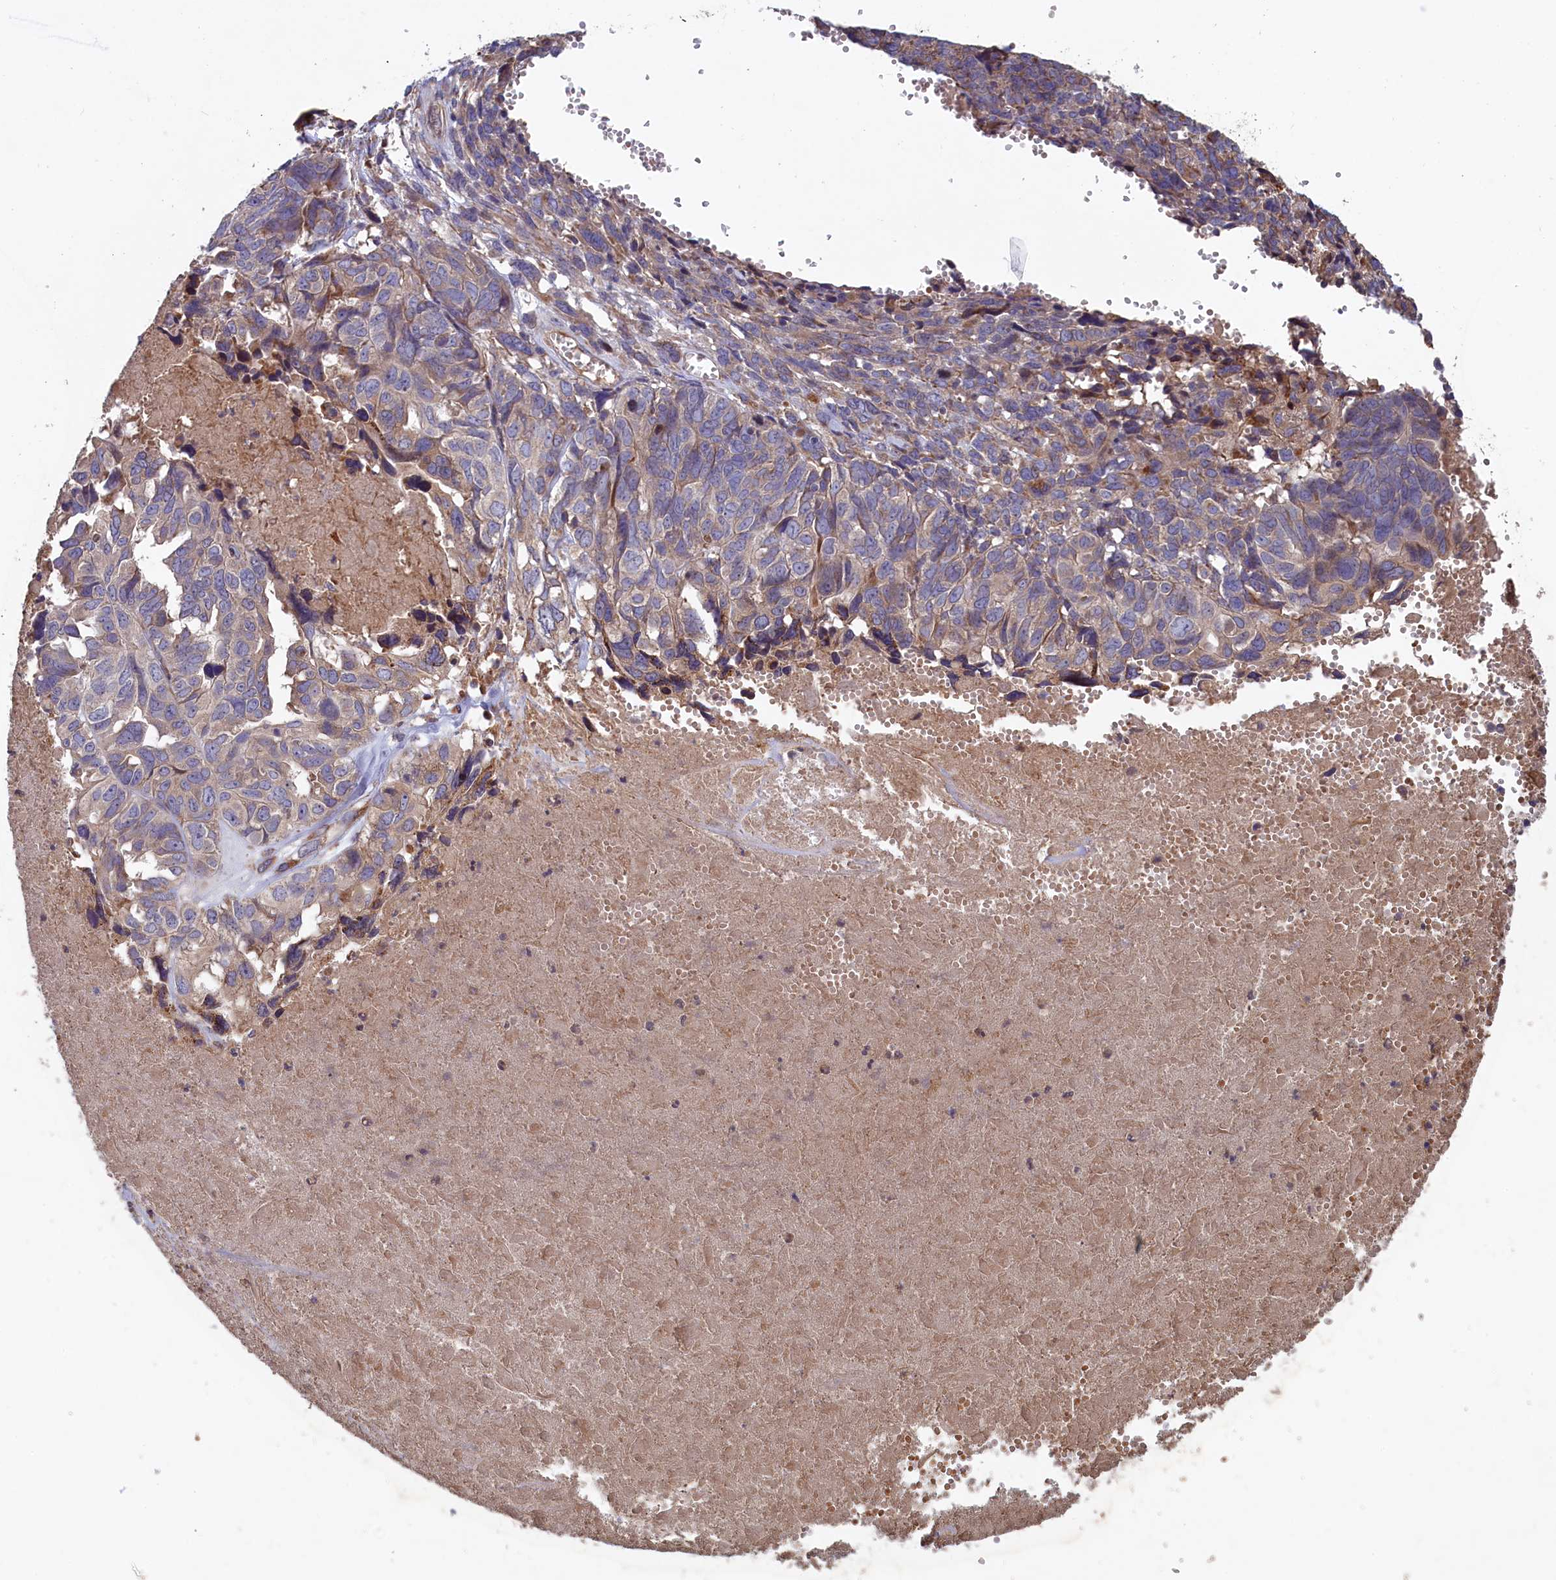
{"staining": {"intensity": "weak", "quantity": "<25%", "location": "cytoplasmic/membranous"}, "tissue": "ovarian cancer", "cell_type": "Tumor cells", "image_type": "cancer", "snomed": [{"axis": "morphology", "description": "Cystadenocarcinoma, serous, NOS"}, {"axis": "topography", "description": "Ovary"}], "caption": "IHC micrograph of human ovarian serous cystadenocarcinoma stained for a protein (brown), which shows no expression in tumor cells.", "gene": "GREB1L", "patient": {"sex": "female", "age": 79}}